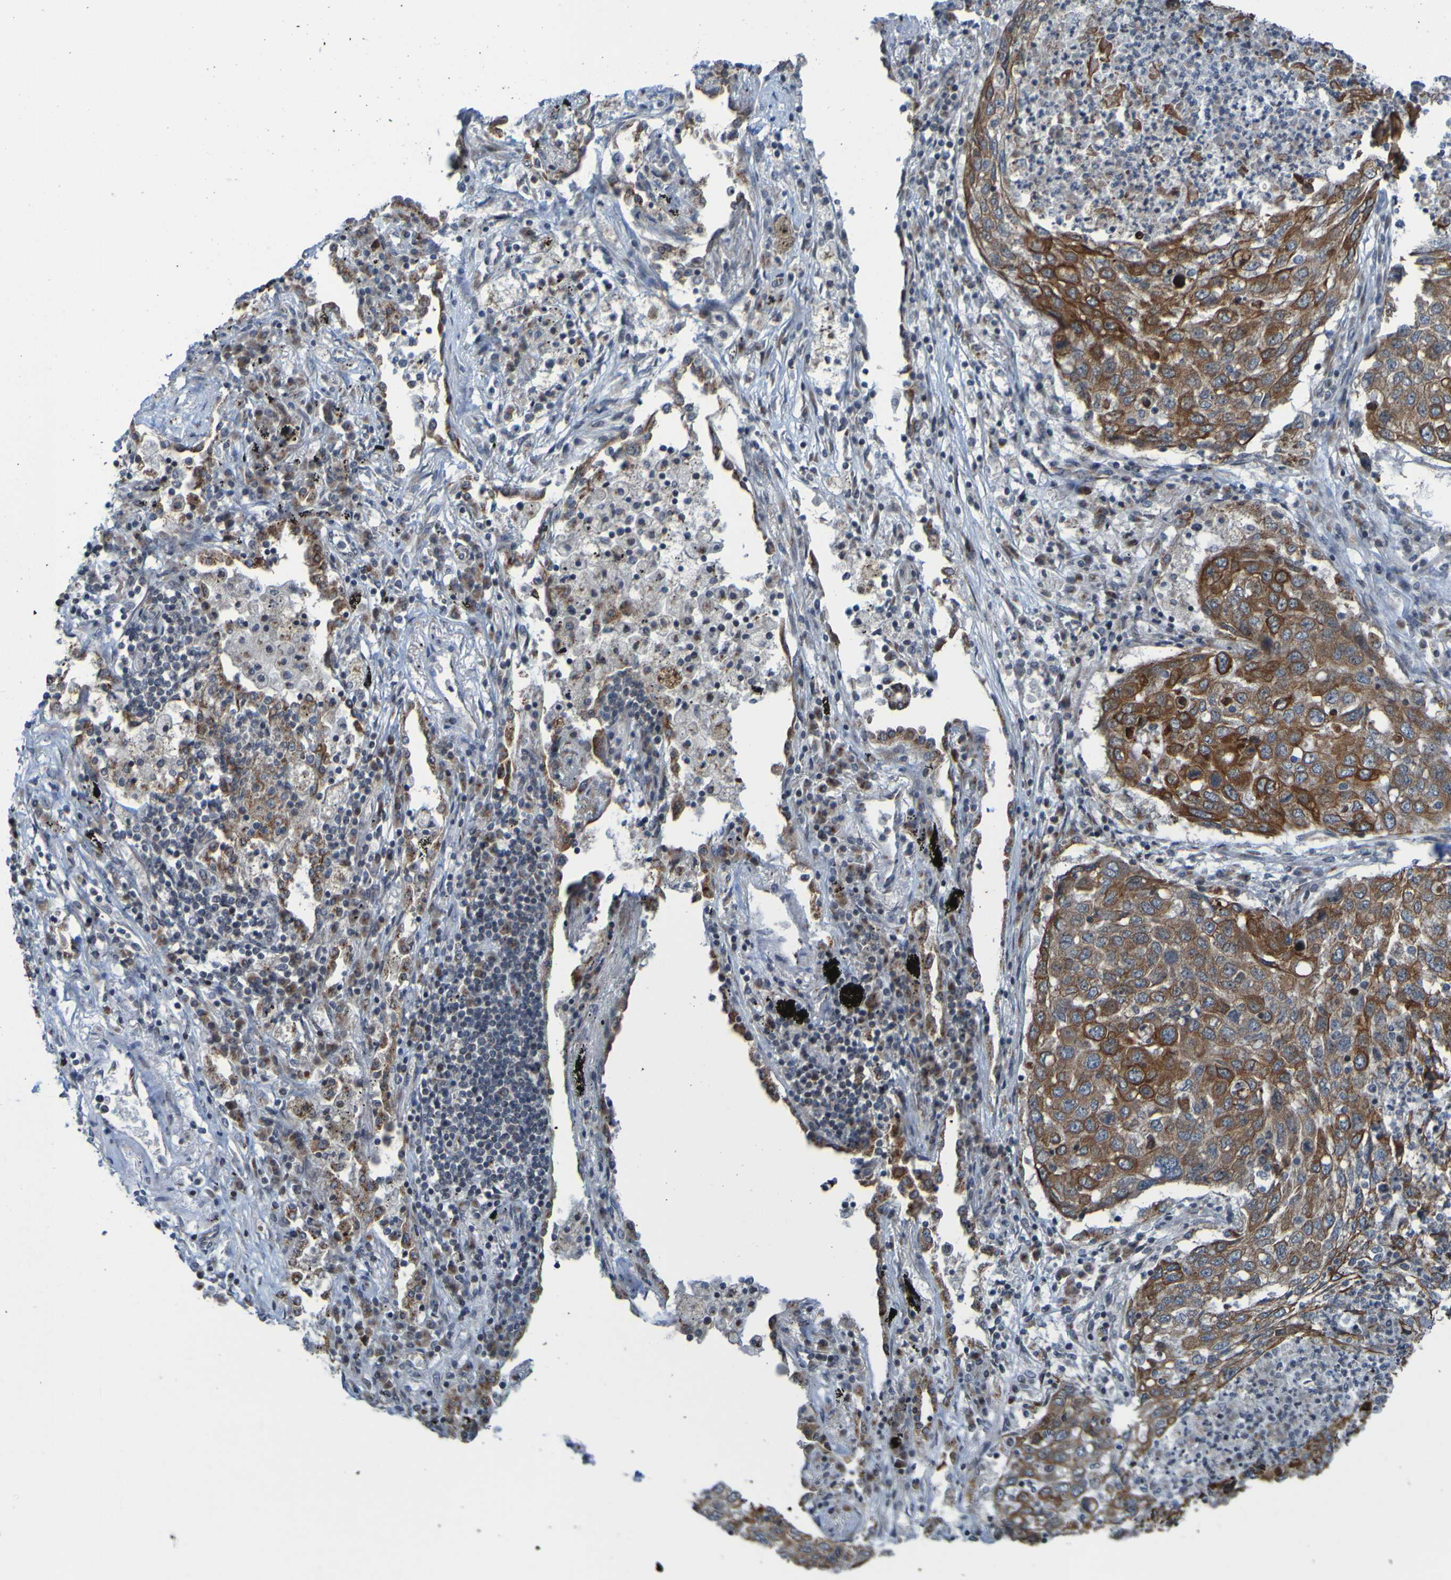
{"staining": {"intensity": "moderate", "quantity": ">75%", "location": "cytoplasmic/membranous"}, "tissue": "lung cancer", "cell_type": "Tumor cells", "image_type": "cancer", "snomed": [{"axis": "morphology", "description": "Squamous cell carcinoma, NOS"}, {"axis": "topography", "description": "Lung"}], "caption": "Human lung squamous cell carcinoma stained with a brown dye demonstrates moderate cytoplasmic/membranous positive staining in approximately >75% of tumor cells.", "gene": "UNG", "patient": {"sex": "female", "age": 63}}